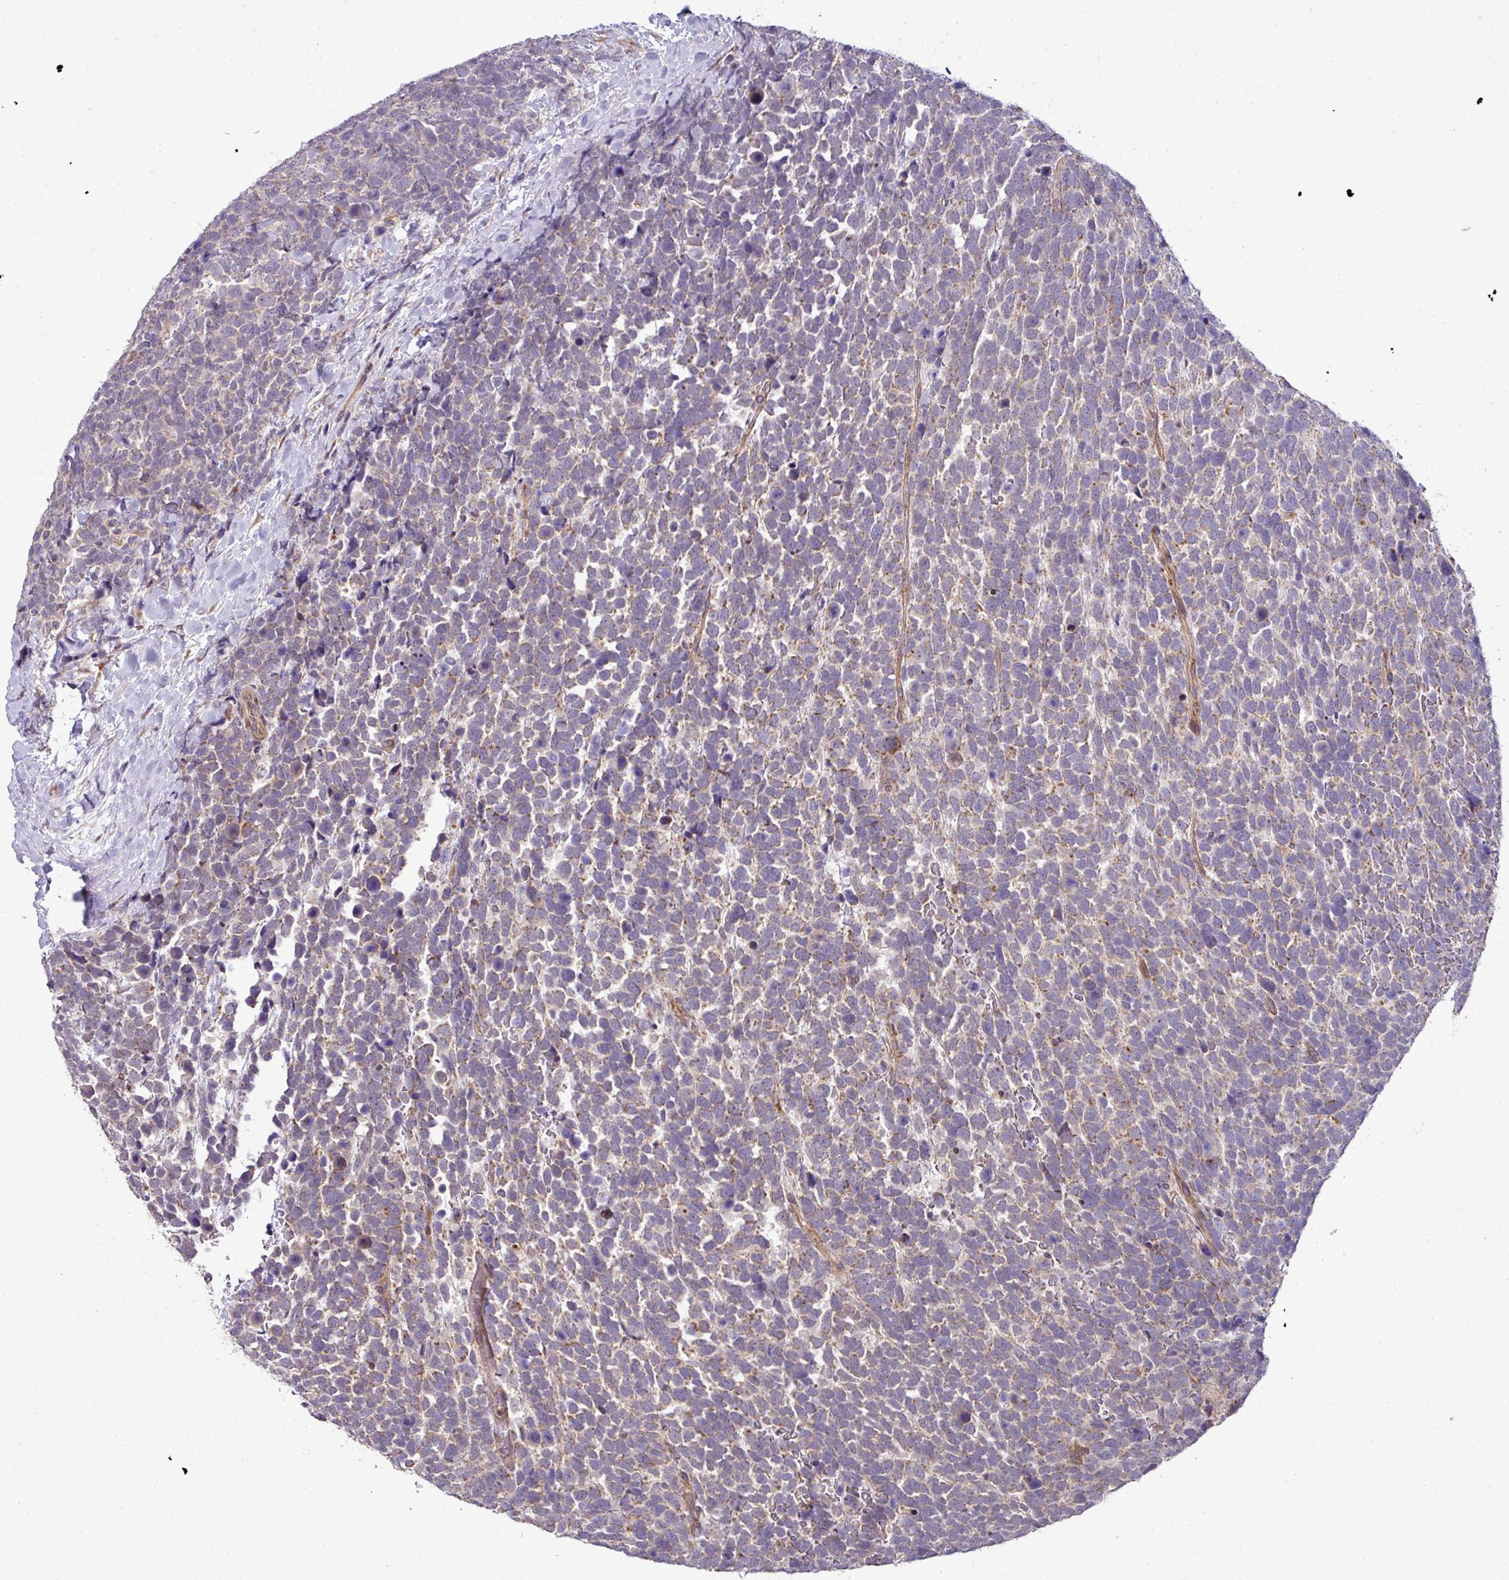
{"staining": {"intensity": "moderate", "quantity": "25%-75%", "location": "cytoplasmic/membranous"}, "tissue": "urothelial cancer", "cell_type": "Tumor cells", "image_type": "cancer", "snomed": [{"axis": "morphology", "description": "Urothelial carcinoma, High grade"}, {"axis": "topography", "description": "Urinary bladder"}], "caption": "This is an image of immunohistochemistry staining of urothelial cancer, which shows moderate staining in the cytoplasmic/membranous of tumor cells.", "gene": "TIMMDC1", "patient": {"sex": "female", "age": 82}}